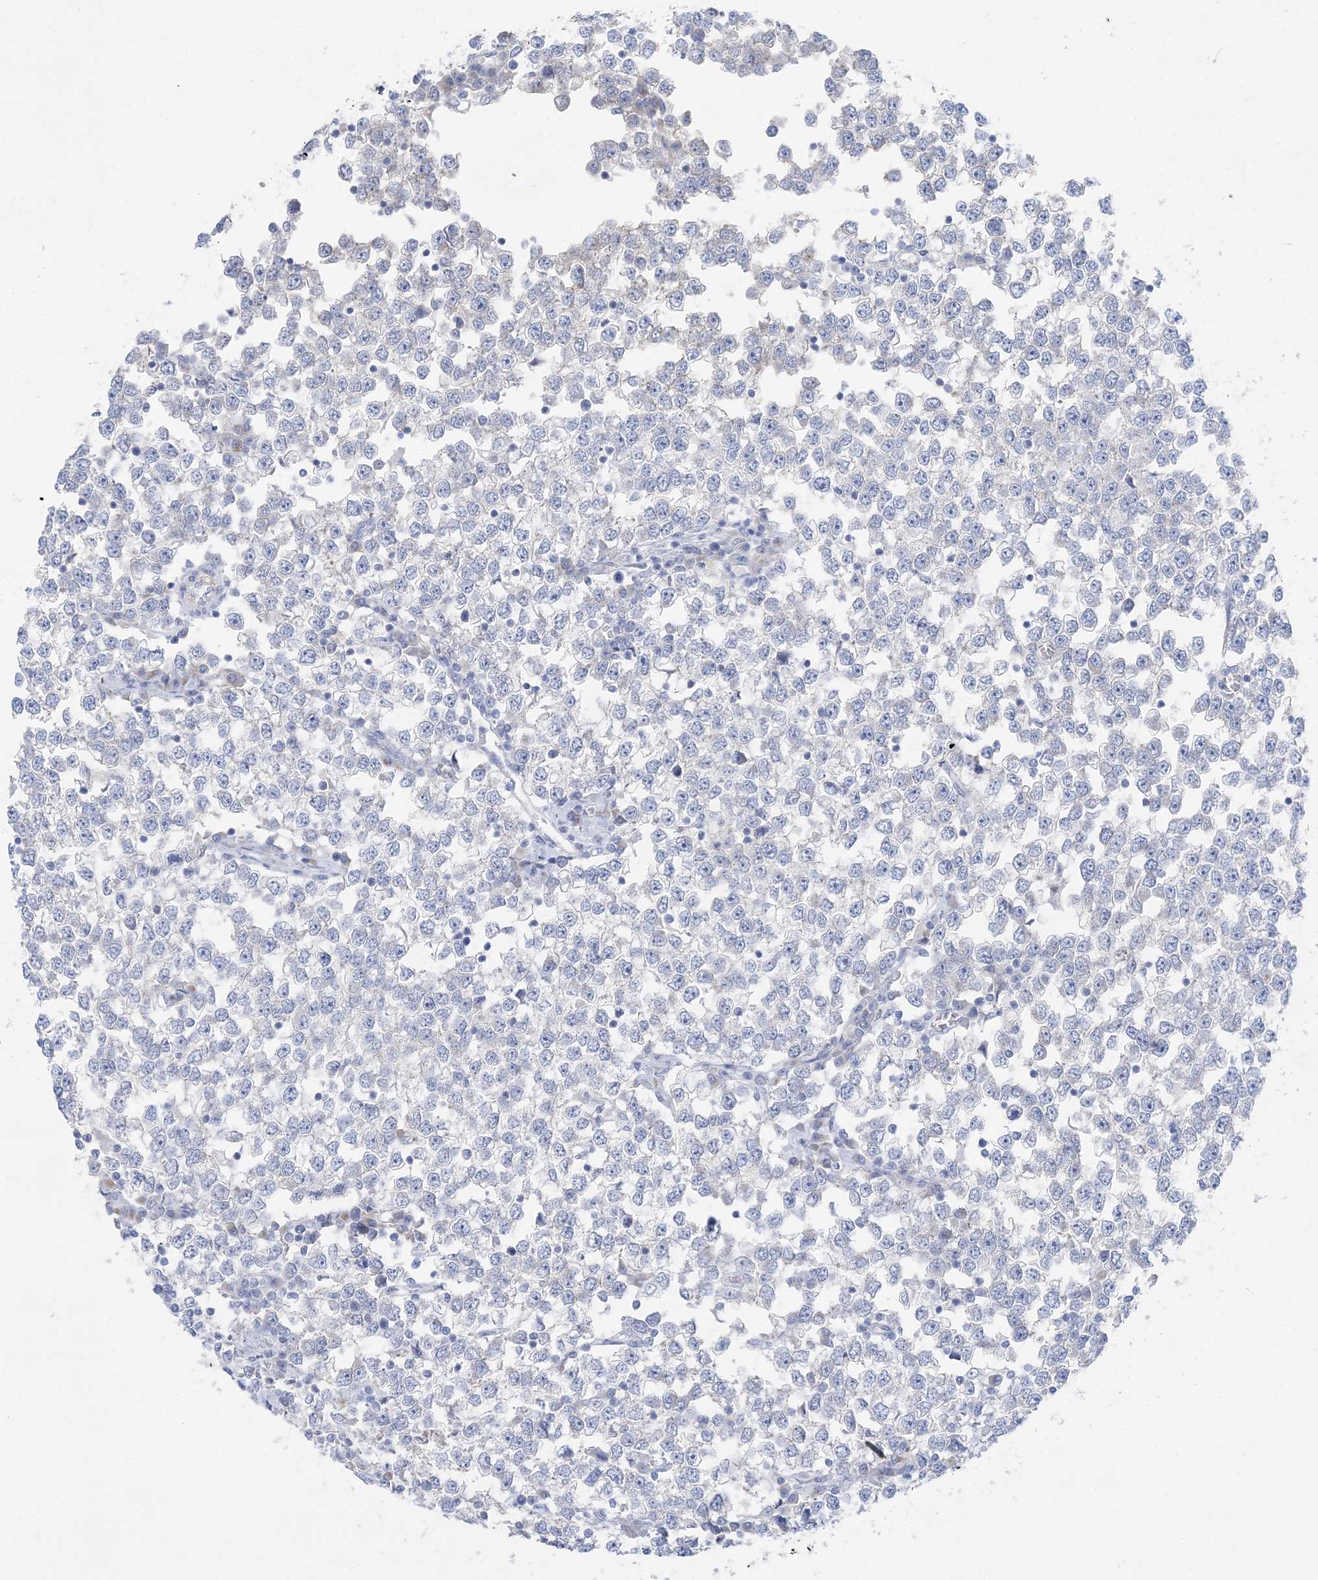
{"staining": {"intensity": "negative", "quantity": "none", "location": "none"}, "tissue": "testis cancer", "cell_type": "Tumor cells", "image_type": "cancer", "snomed": [{"axis": "morphology", "description": "Seminoma, NOS"}, {"axis": "topography", "description": "Testis"}], "caption": "Image shows no significant protein expression in tumor cells of seminoma (testis).", "gene": "SLC5A6", "patient": {"sex": "male", "age": 65}}